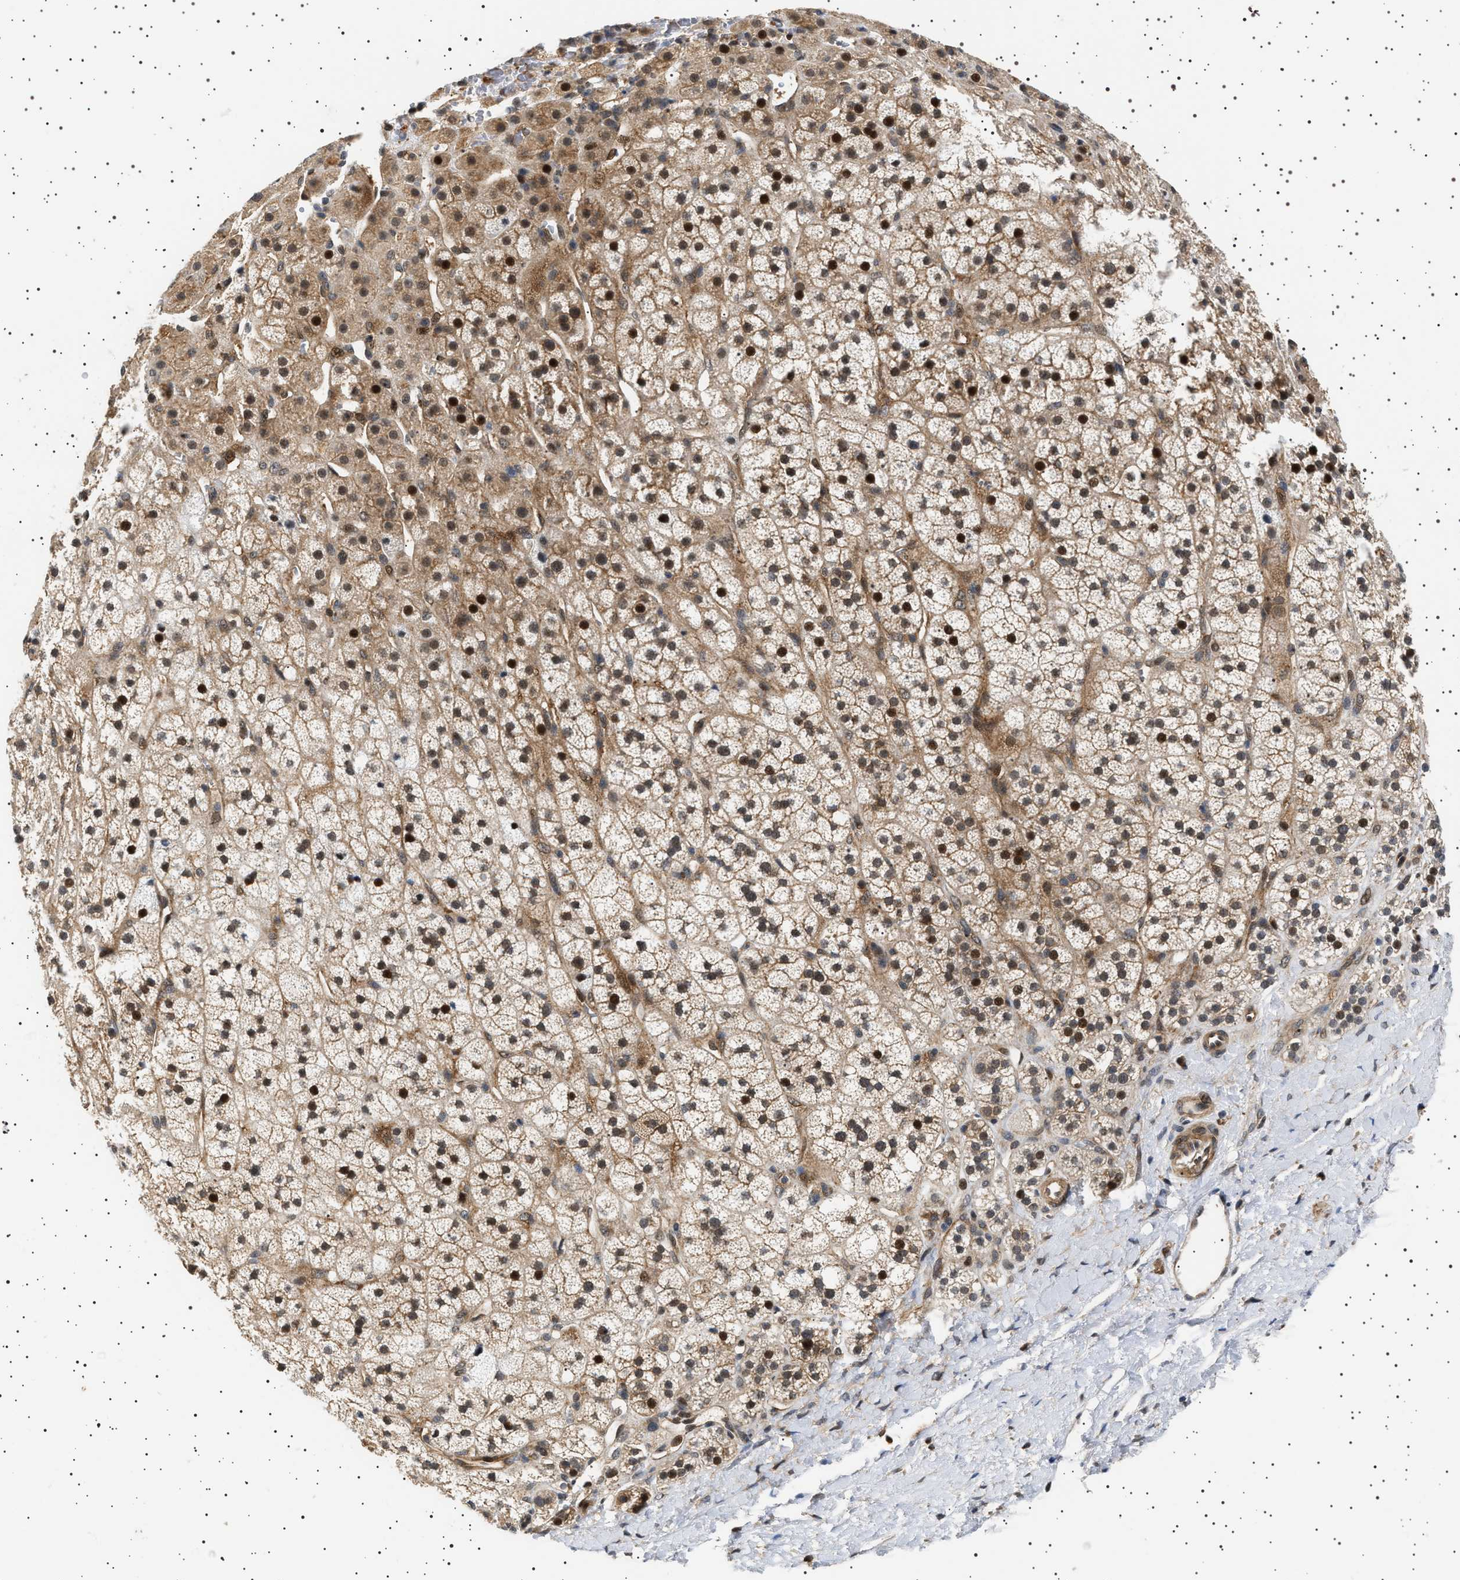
{"staining": {"intensity": "moderate", "quantity": ">75%", "location": "cytoplasmic/membranous,nuclear"}, "tissue": "adrenal gland", "cell_type": "Glandular cells", "image_type": "normal", "snomed": [{"axis": "morphology", "description": "Normal tissue, NOS"}, {"axis": "topography", "description": "Adrenal gland"}], "caption": "DAB (3,3'-diaminobenzidine) immunohistochemical staining of normal adrenal gland shows moderate cytoplasmic/membranous,nuclear protein expression in about >75% of glandular cells. (Stains: DAB (3,3'-diaminobenzidine) in brown, nuclei in blue, Microscopy: brightfield microscopy at high magnification).", "gene": "BAG3", "patient": {"sex": "male", "age": 56}}